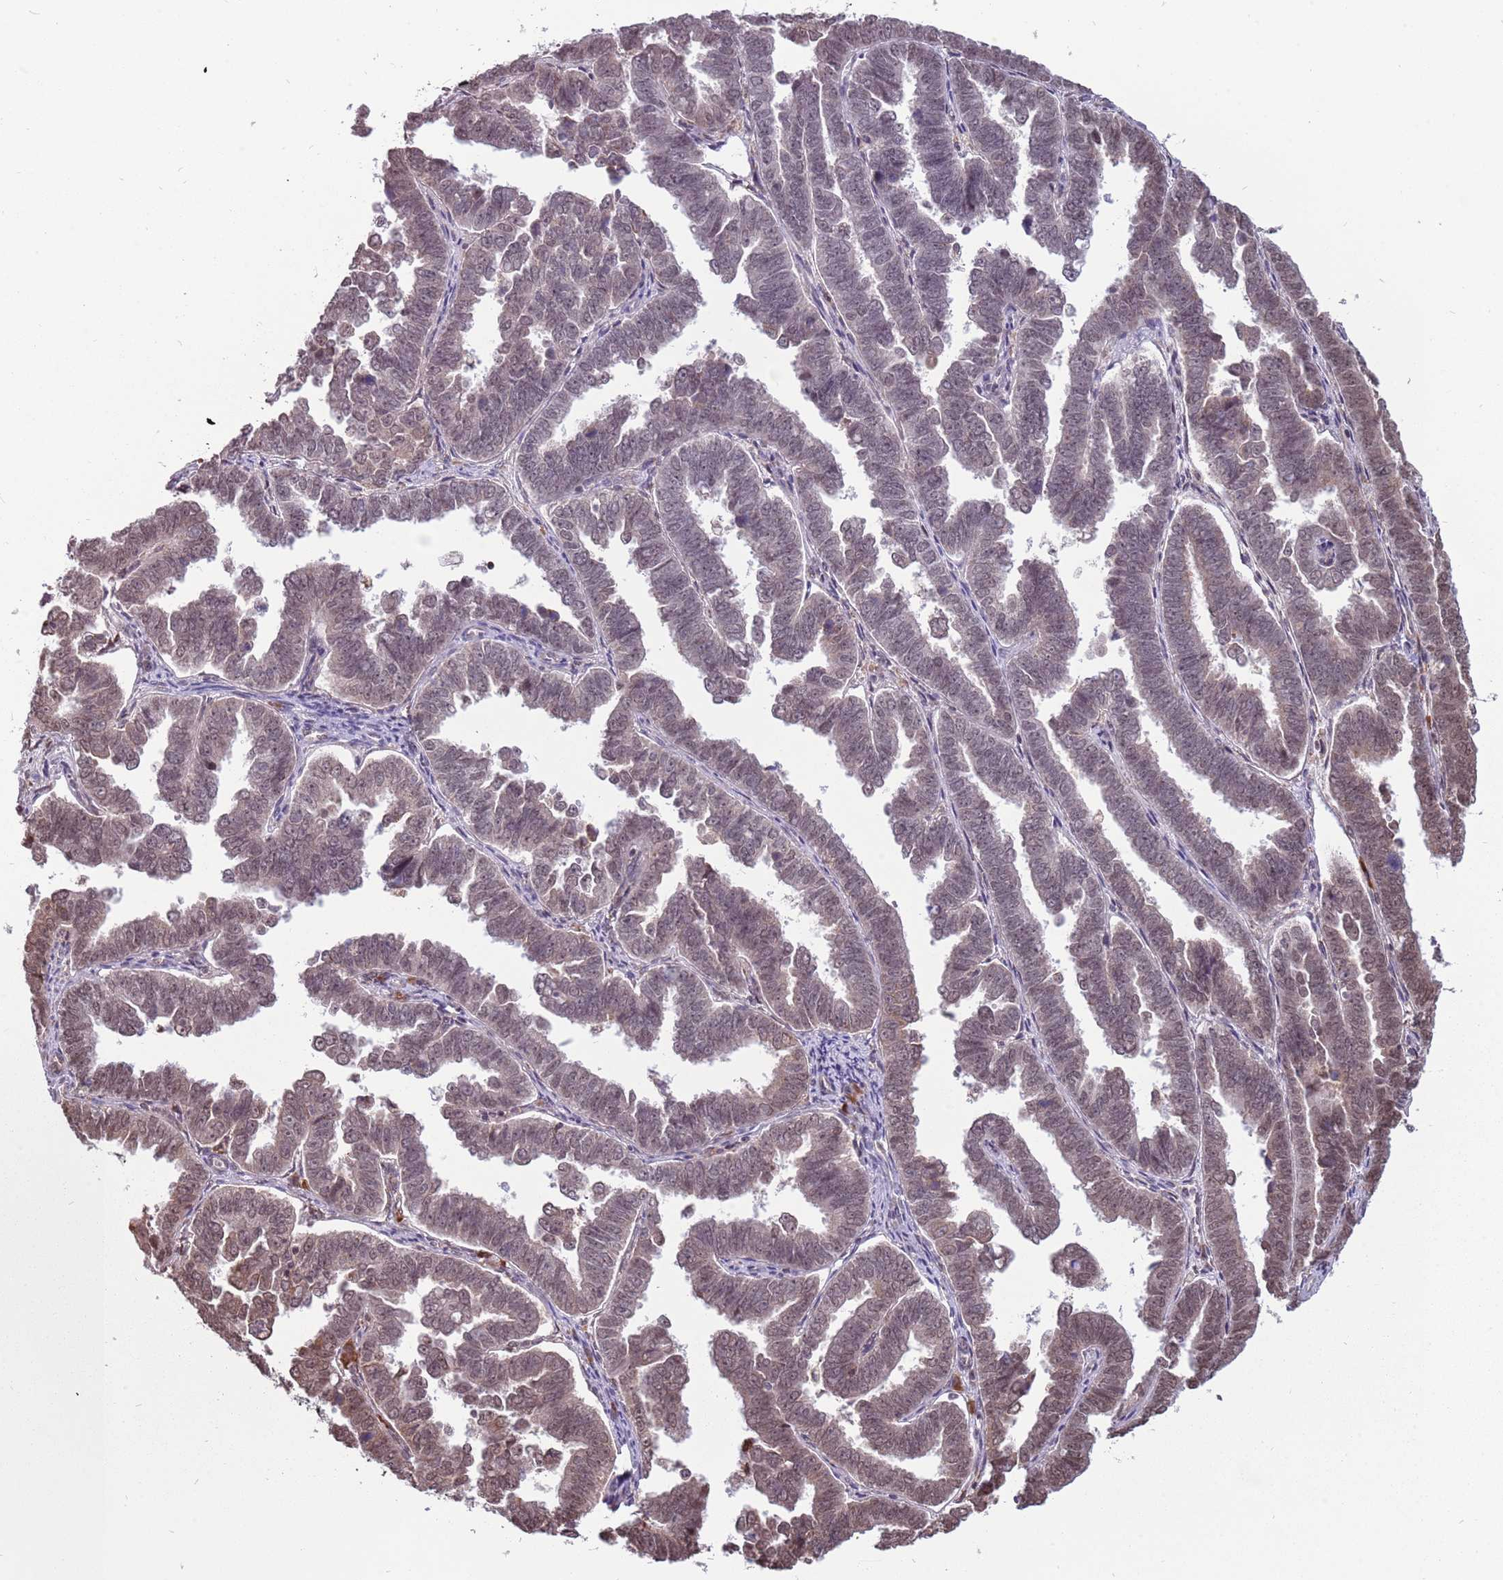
{"staining": {"intensity": "moderate", "quantity": "<25%", "location": "cytoplasmic/membranous,nuclear"}, "tissue": "endometrial cancer", "cell_type": "Tumor cells", "image_type": "cancer", "snomed": [{"axis": "morphology", "description": "Adenocarcinoma, NOS"}, {"axis": "topography", "description": "Endometrium"}], "caption": "The immunohistochemical stain shows moderate cytoplasmic/membranous and nuclear expression in tumor cells of adenocarcinoma (endometrial) tissue.", "gene": "BARD1", "patient": {"sex": "female", "age": 75}}